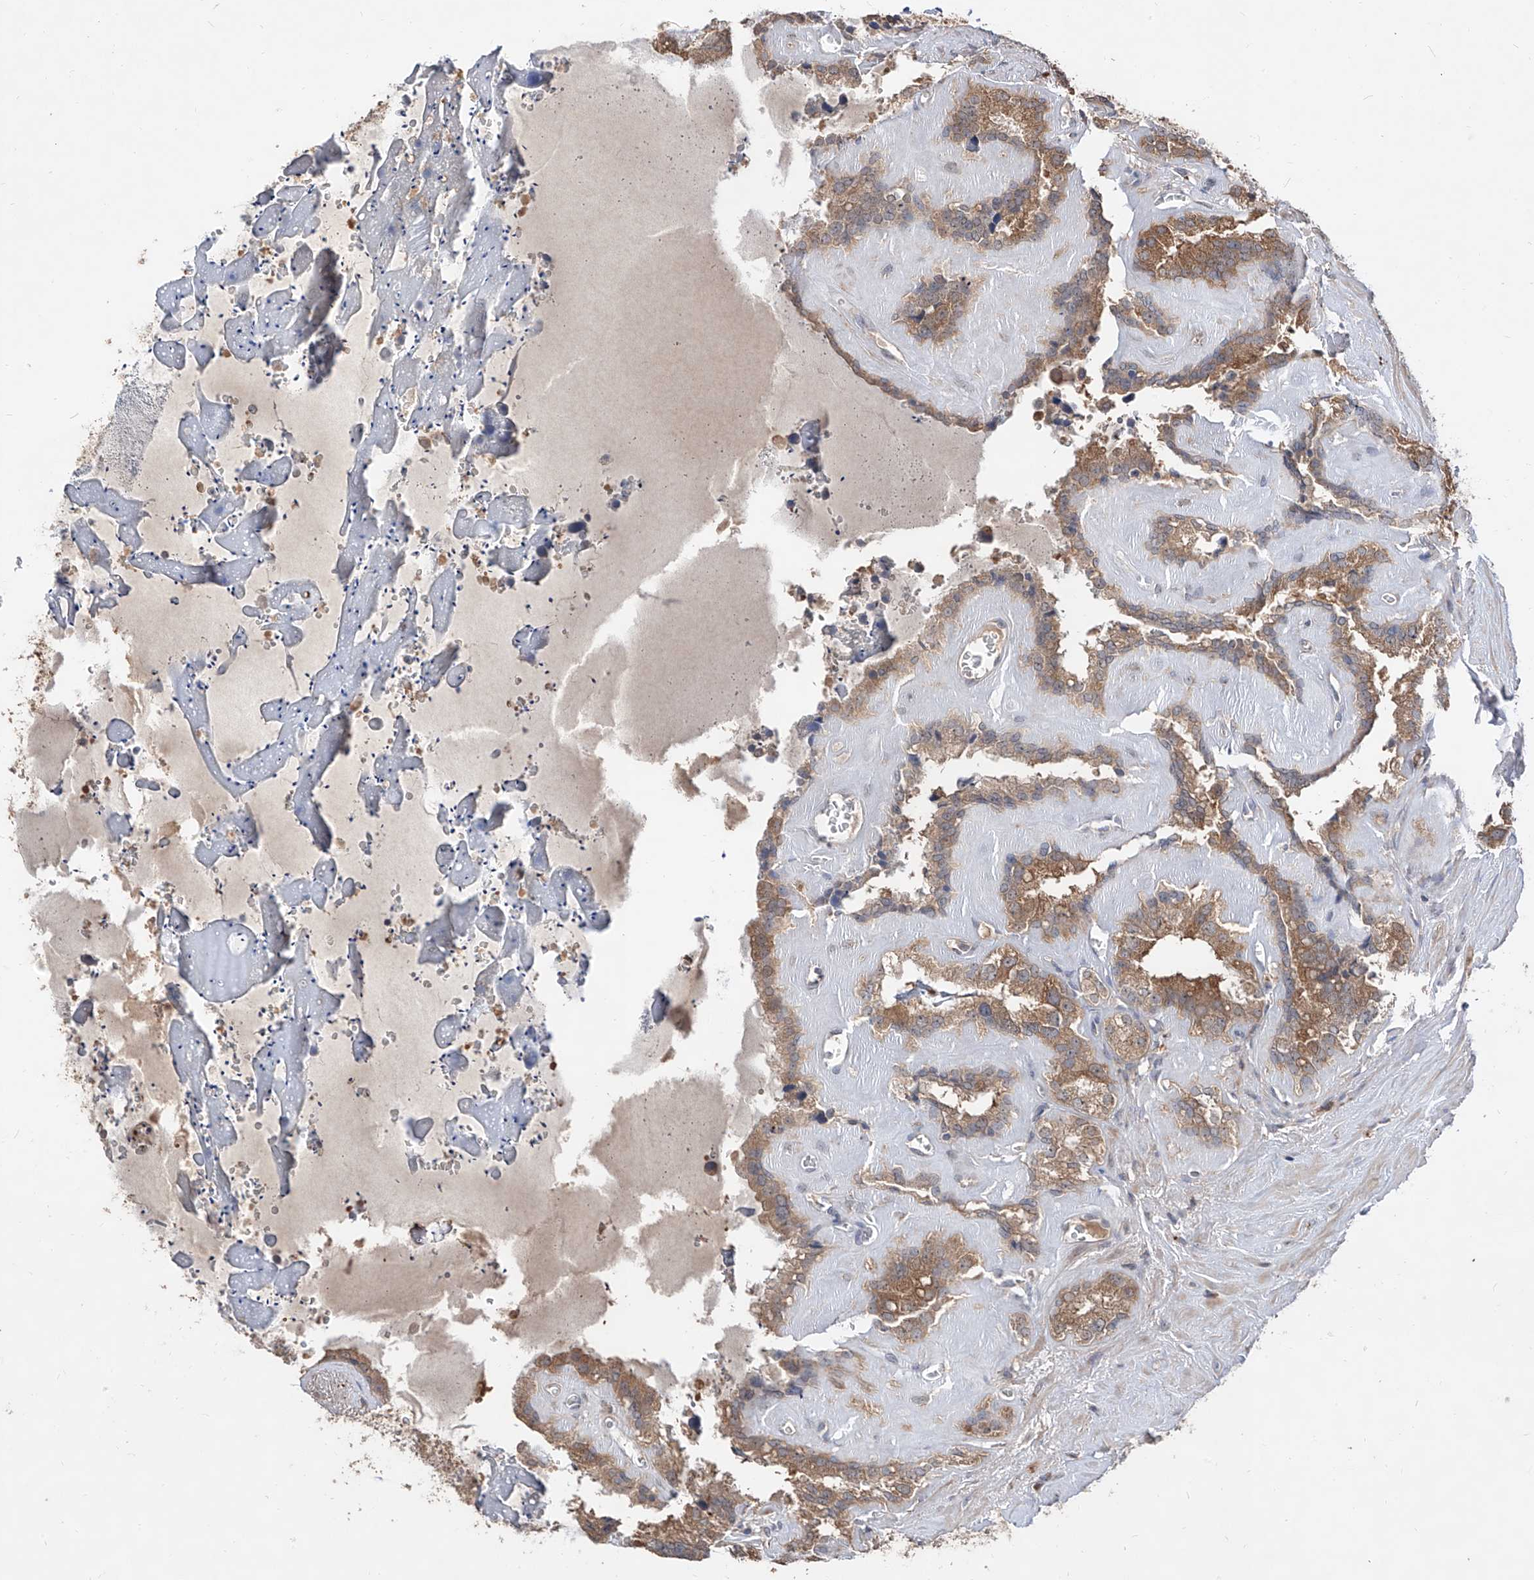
{"staining": {"intensity": "moderate", "quantity": ">75%", "location": "cytoplasmic/membranous"}, "tissue": "seminal vesicle", "cell_type": "Glandular cells", "image_type": "normal", "snomed": [{"axis": "morphology", "description": "Normal tissue, NOS"}, {"axis": "topography", "description": "Prostate"}, {"axis": "topography", "description": "Seminal veicle"}], "caption": "A photomicrograph of seminal vesicle stained for a protein exhibits moderate cytoplasmic/membranous brown staining in glandular cells. (Stains: DAB in brown, nuclei in blue, Microscopy: brightfield microscopy at high magnification).", "gene": "EDN1", "patient": {"sex": "male", "age": 59}}